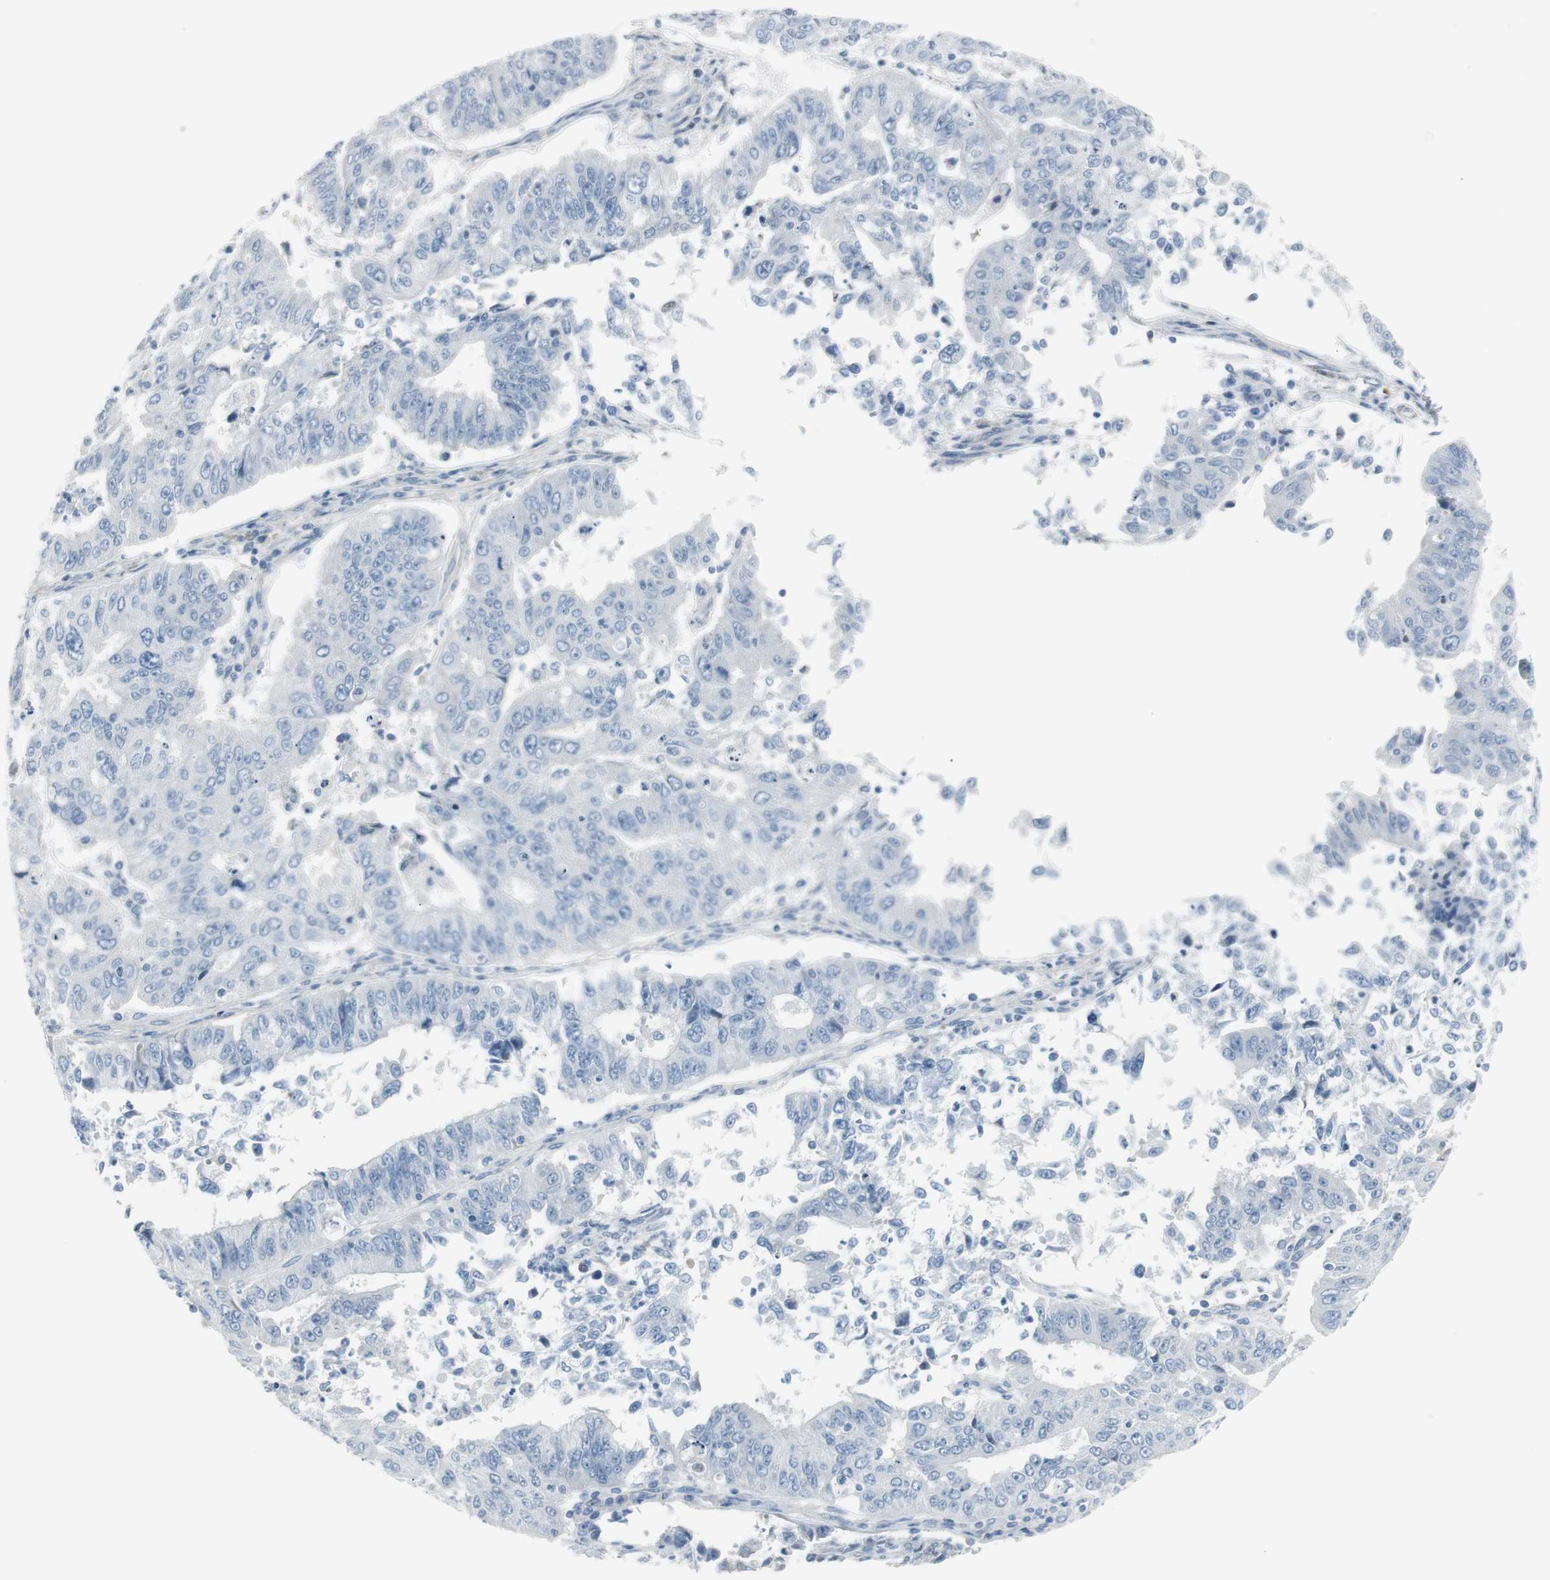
{"staining": {"intensity": "negative", "quantity": "none", "location": "none"}, "tissue": "endometrial cancer", "cell_type": "Tumor cells", "image_type": "cancer", "snomed": [{"axis": "morphology", "description": "Adenocarcinoma, NOS"}, {"axis": "topography", "description": "Endometrium"}], "caption": "A photomicrograph of adenocarcinoma (endometrial) stained for a protein exhibits no brown staining in tumor cells.", "gene": "CACNA2D1", "patient": {"sex": "female", "age": 42}}